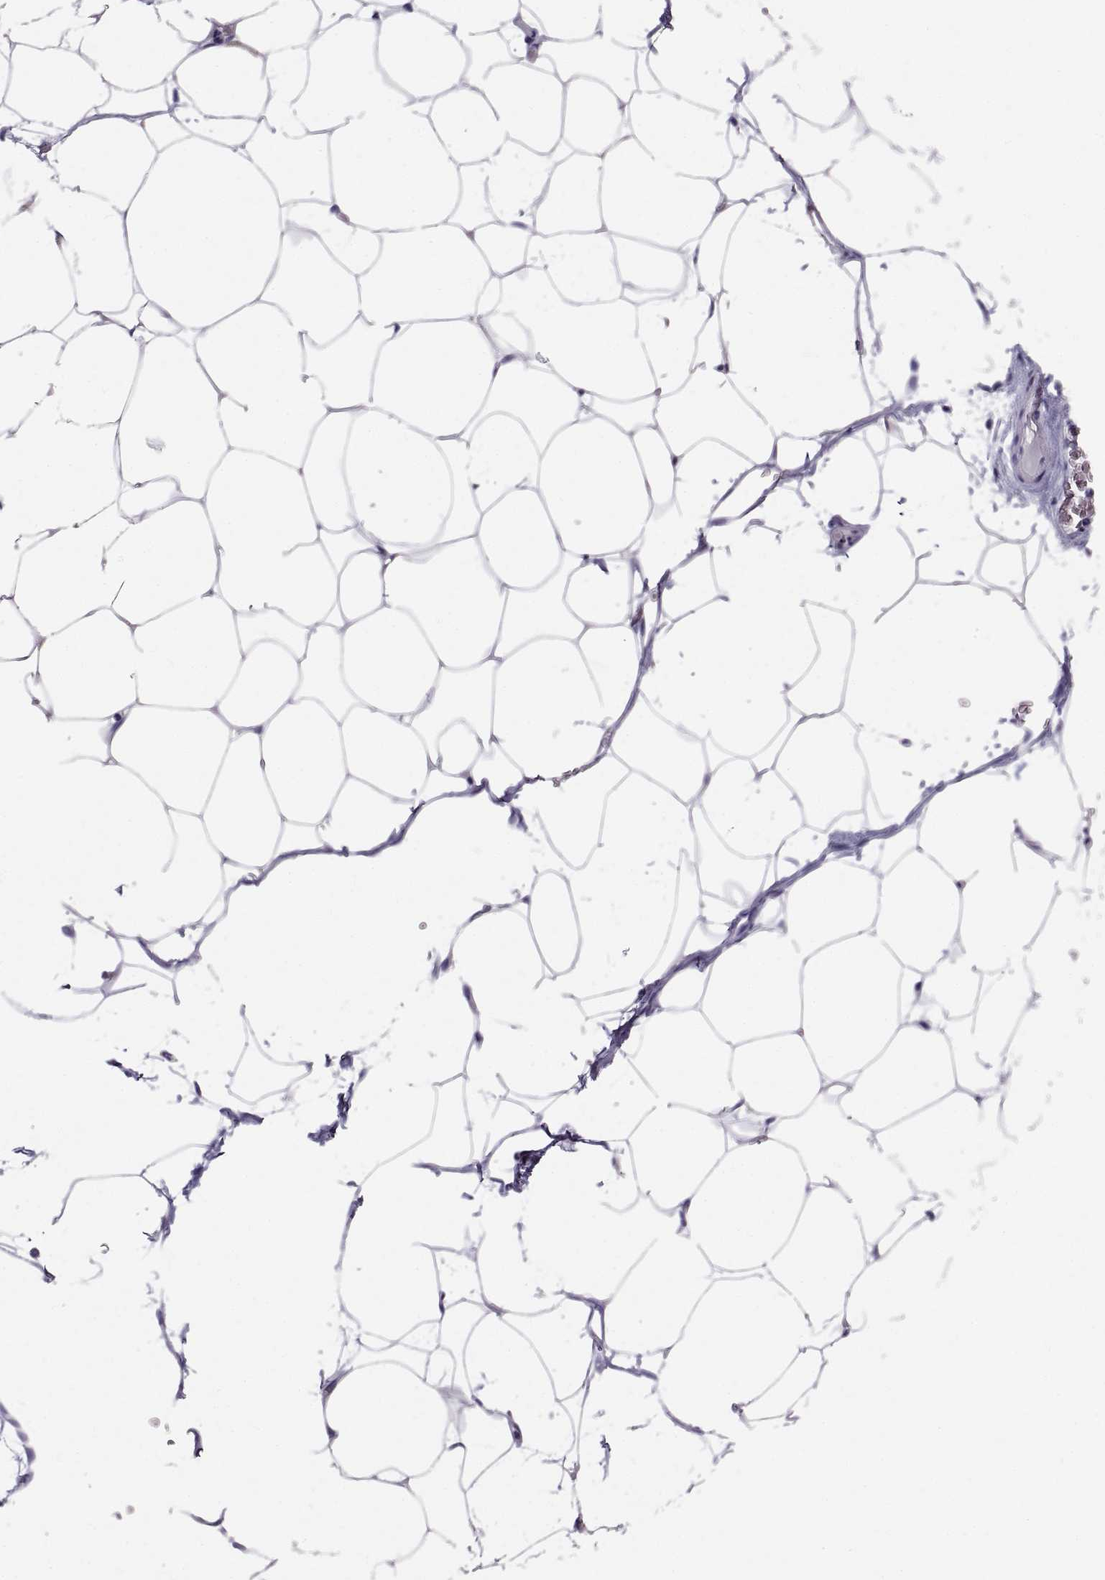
{"staining": {"intensity": "negative", "quantity": "none", "location": "none"}, "tissue": "adipose tissue", "cell_type": "Adipocytes", "image_type": "normal", "snomed": [{"axis": "morphology", "description": "Normal tissue, NOS"}, {"axis": "topography", "description": "Adipose tissue"}], "caption": "Adipocytes show no significant staining in normal adipose tissue. (DAB immunohistochemistry (IHC), high magnification).", "gene": "TNNC1", "patient": {"sex": "male", "age": 57}}